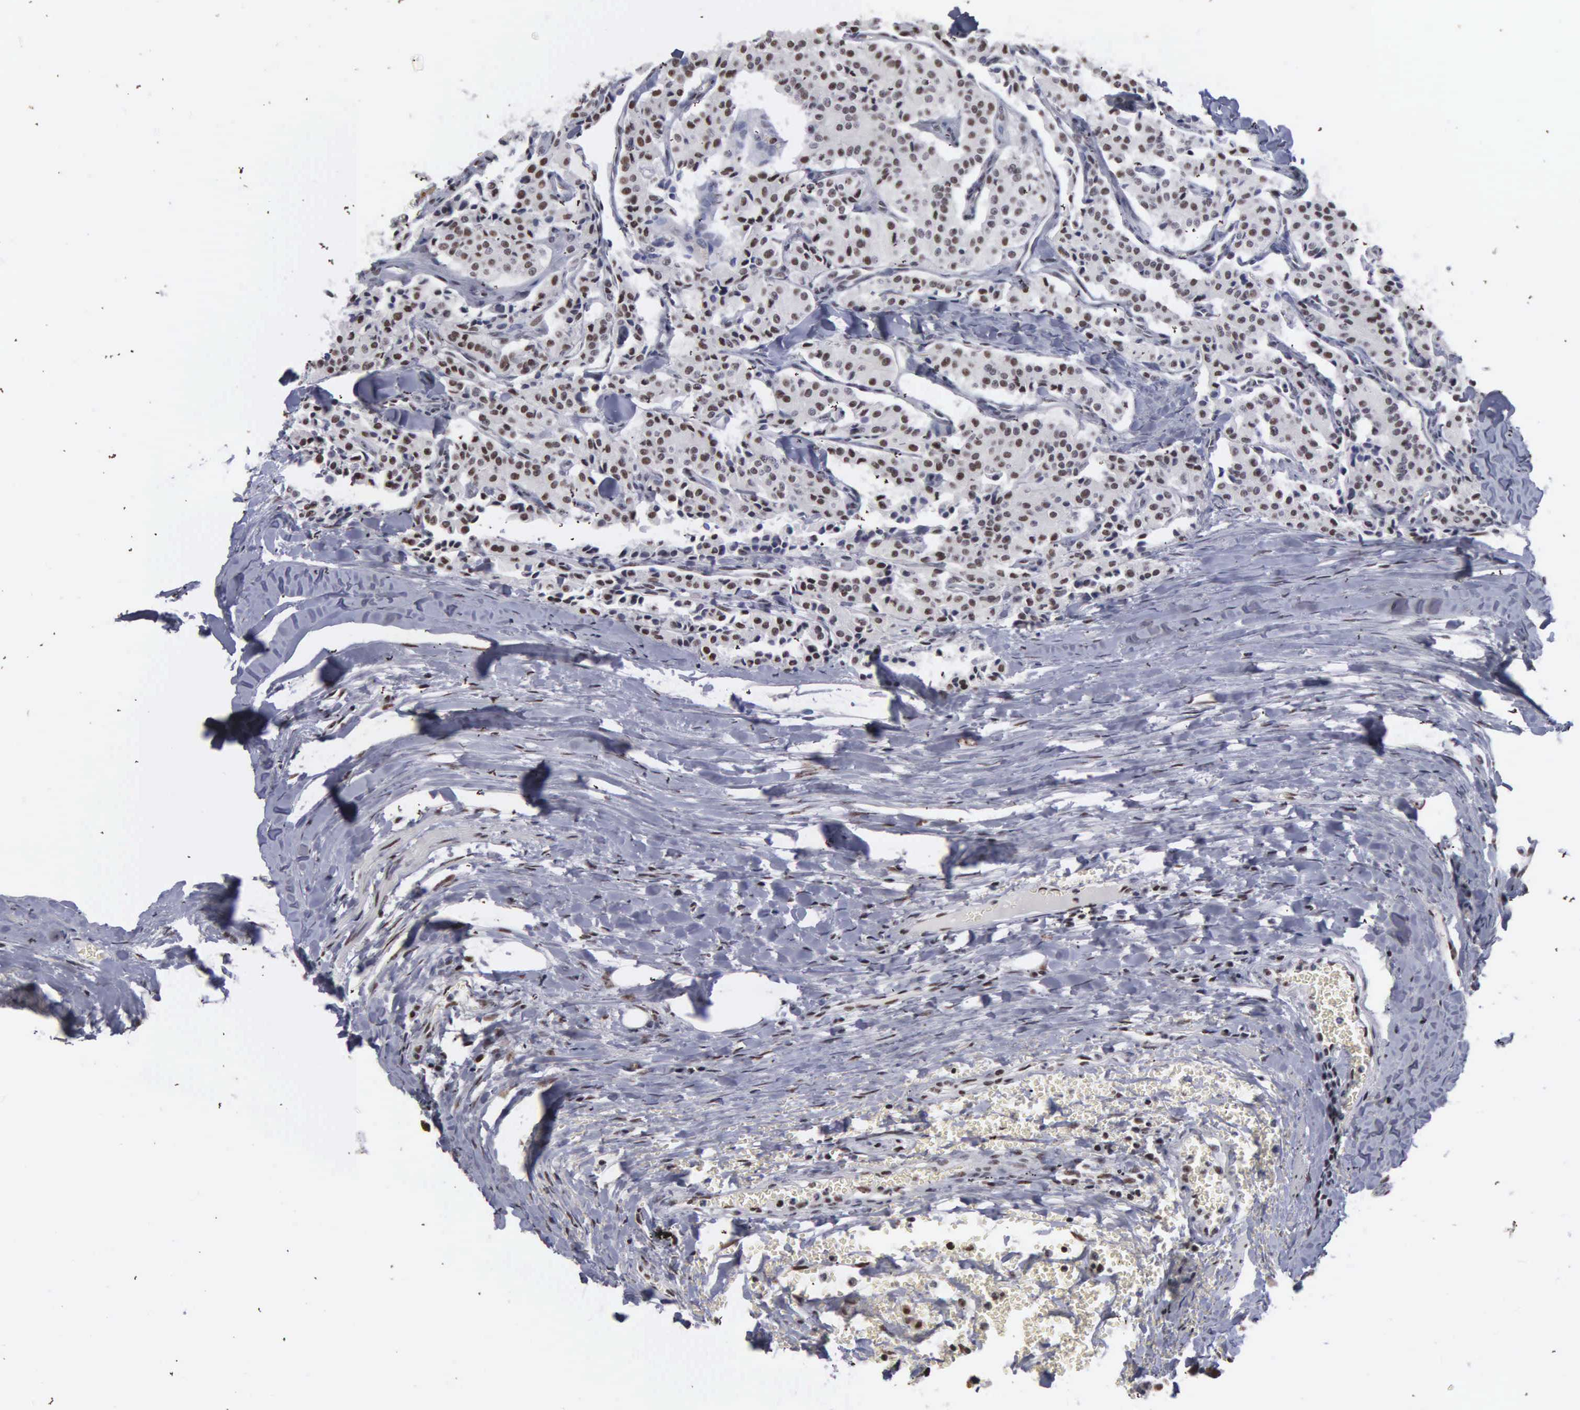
{"staining": {"intensity": "strong", "quantity": ">75%", "location": "nuclear"}, "tissue": "carcinoid", "cell_type": "Tumor cells", "image_type": "cancer", "snomed": [{"axis": "morphology", "description": "Carcinoid, malignant, NOS"}, {"axis": "topography", "description": "Bronchus"}], "caption": "This histopathology image exhibits immunohistochemistry staining of human carcinoid (malignant), with high strong nuclear positivity in about >75% of tumor cells.", "gene": "KIAA0586", "patient": {"sex": "male", "age": 55}}